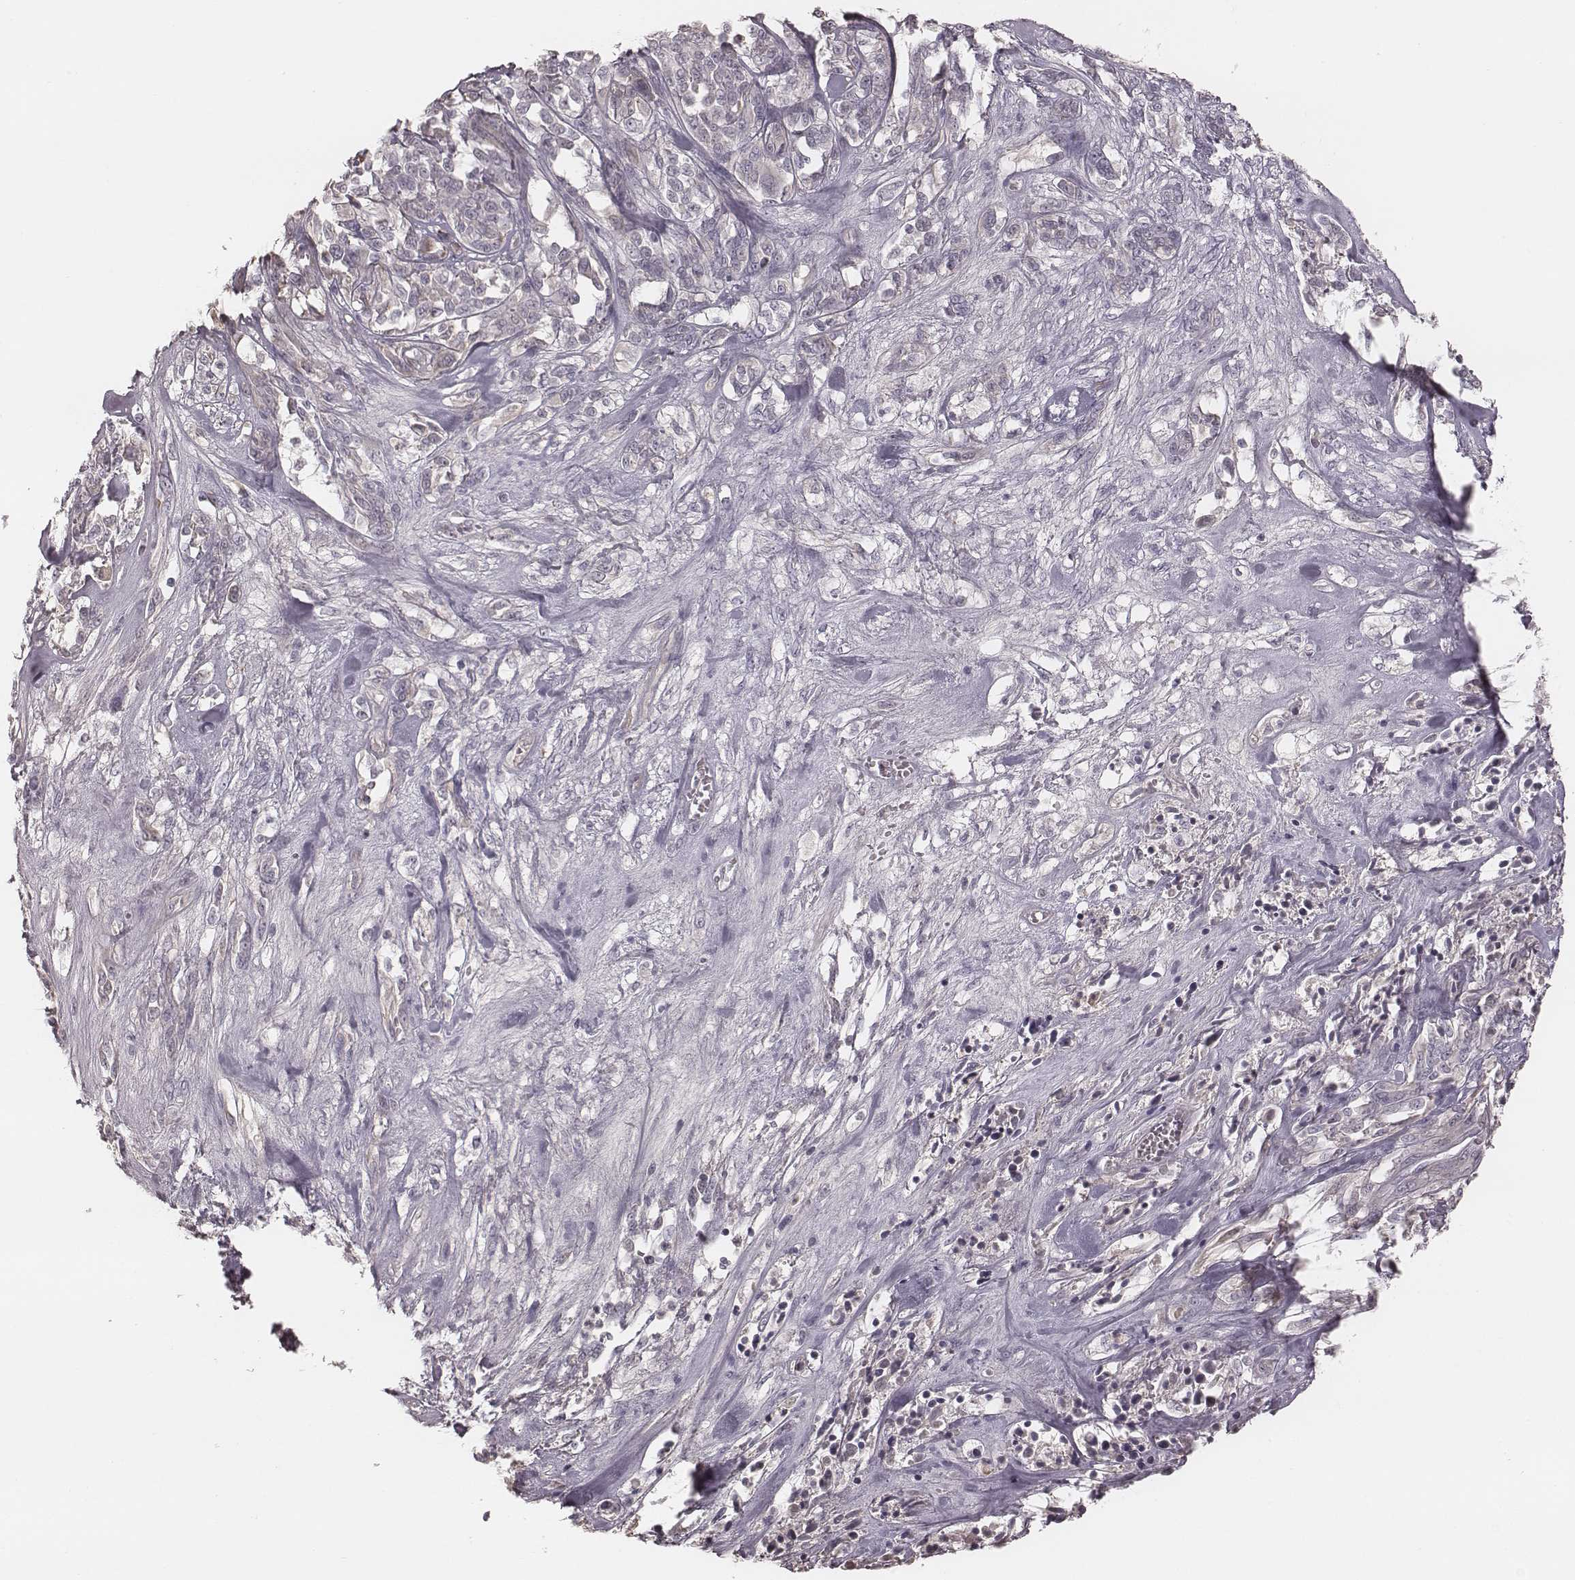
{"staining": {"intensity": "negative", "quantity": "none", "location": "none"}, "tissue": "melanoma", "cell_type": "Tumor cells", "image_type": "cancer", "snomed": [{"axis": "morphology", "description": "Malignant melanoma, NOS"}, {"axis": "topography", "description": "Skin"}], "caption": "IHC photomicrograph of neoplastic tissue: malignant melanoma stained with DAB displays no significant protein expression in tumor cells. Brightfield microscopy of immunohistochemistry (IHC) stained with DAB (brown) and hematoxylin (blue), captured at high magnification.", "gene": "SMIM24", "patient": {"sex": "female", "age": 91}}